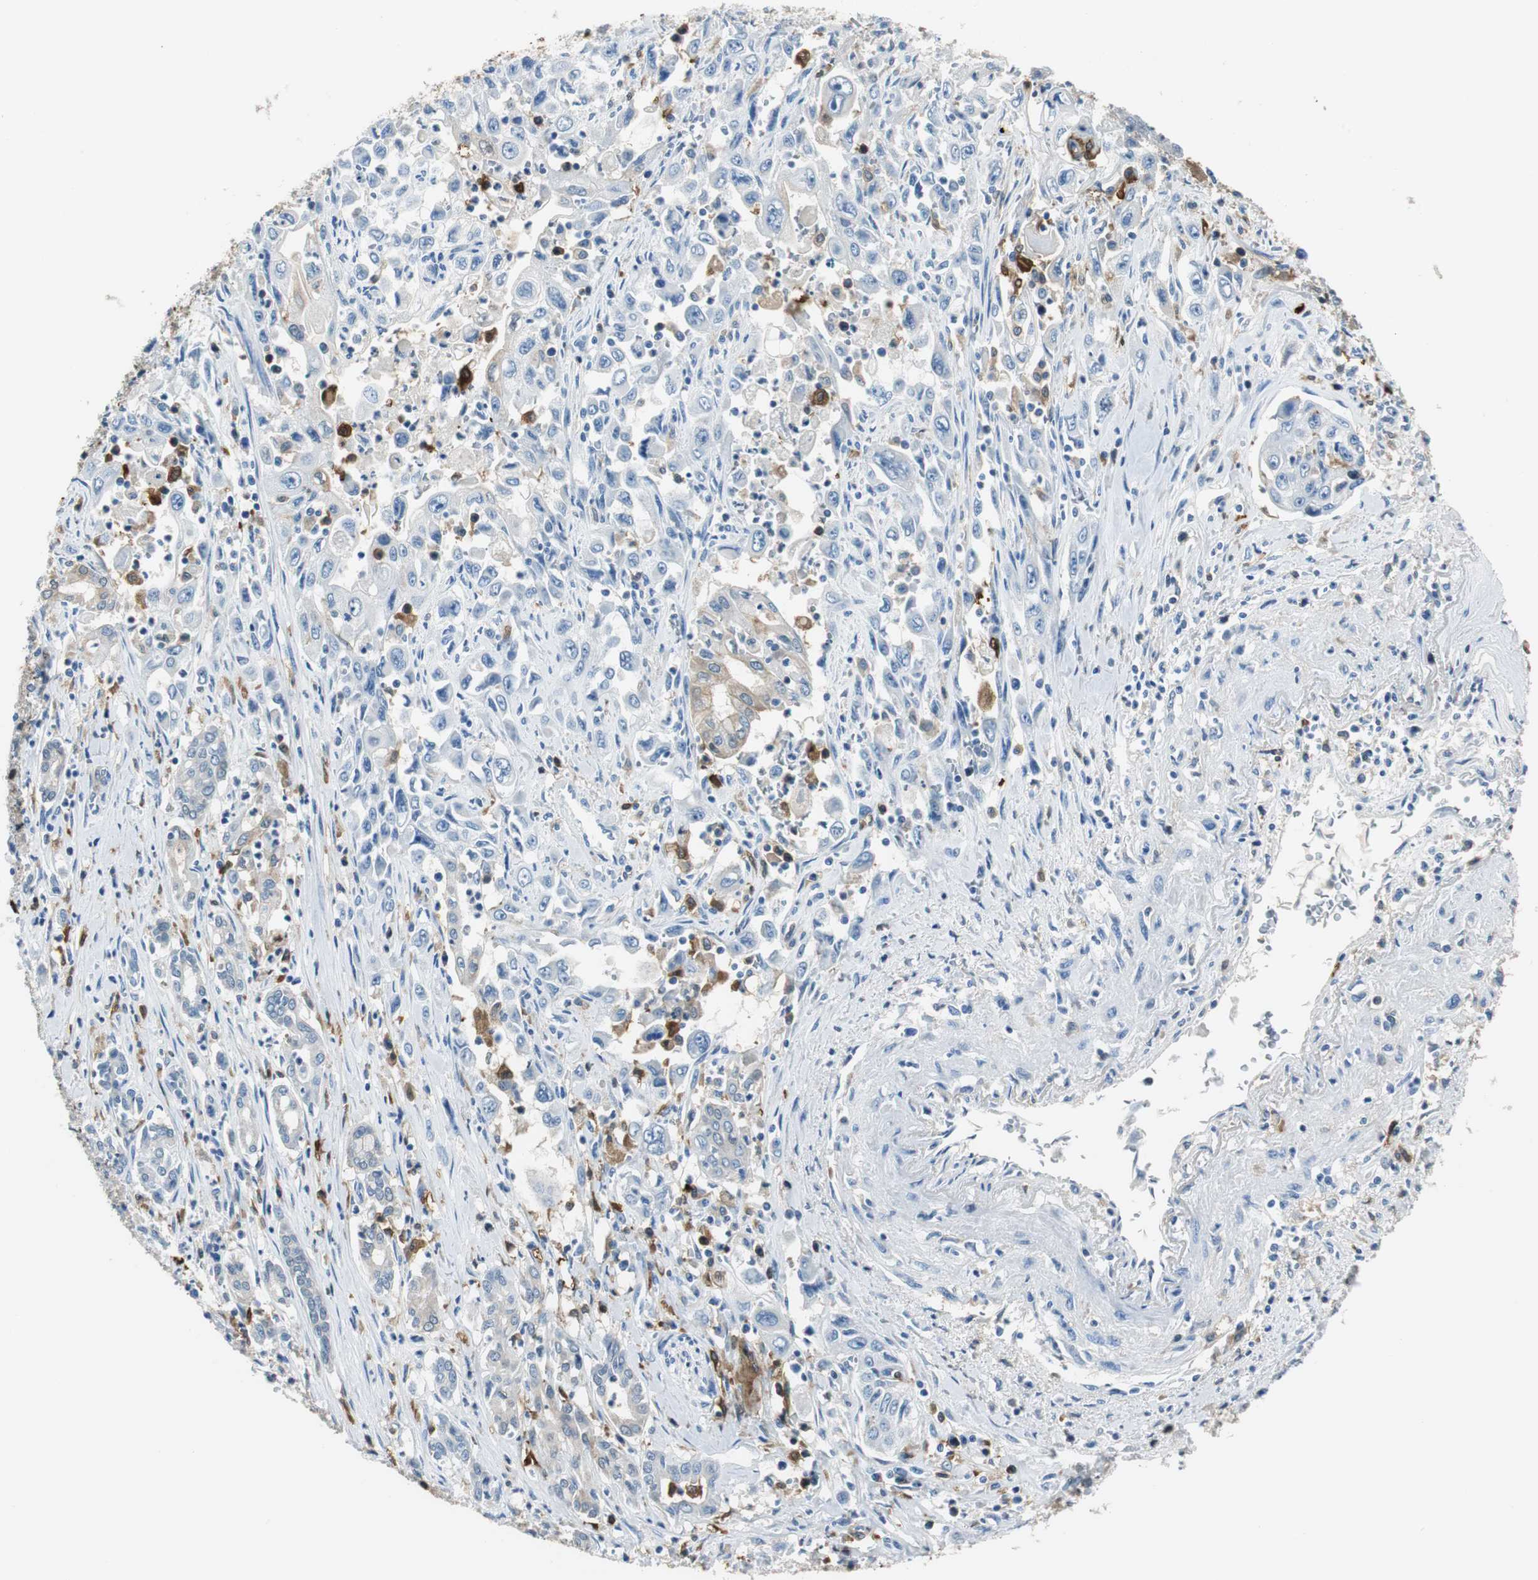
{"staining": {"intensity": "negative", "quantity": "none", "location": "none"}, "tissue": "pancreatic cancer", "cell_type": "Tumor cells", "image_type": "cancer", "snomed": [{"axis": "morphology", "description": "Adenocarcinoma, NOS"}, {"axis": "topography", "description": "Pancreas"}], "caption": "An image of human adenocarcinoma (pancreatic) is negative for staining in tumor cells.", "gene": "FBP1", "patient": {"sex": "male", "age": 70}}